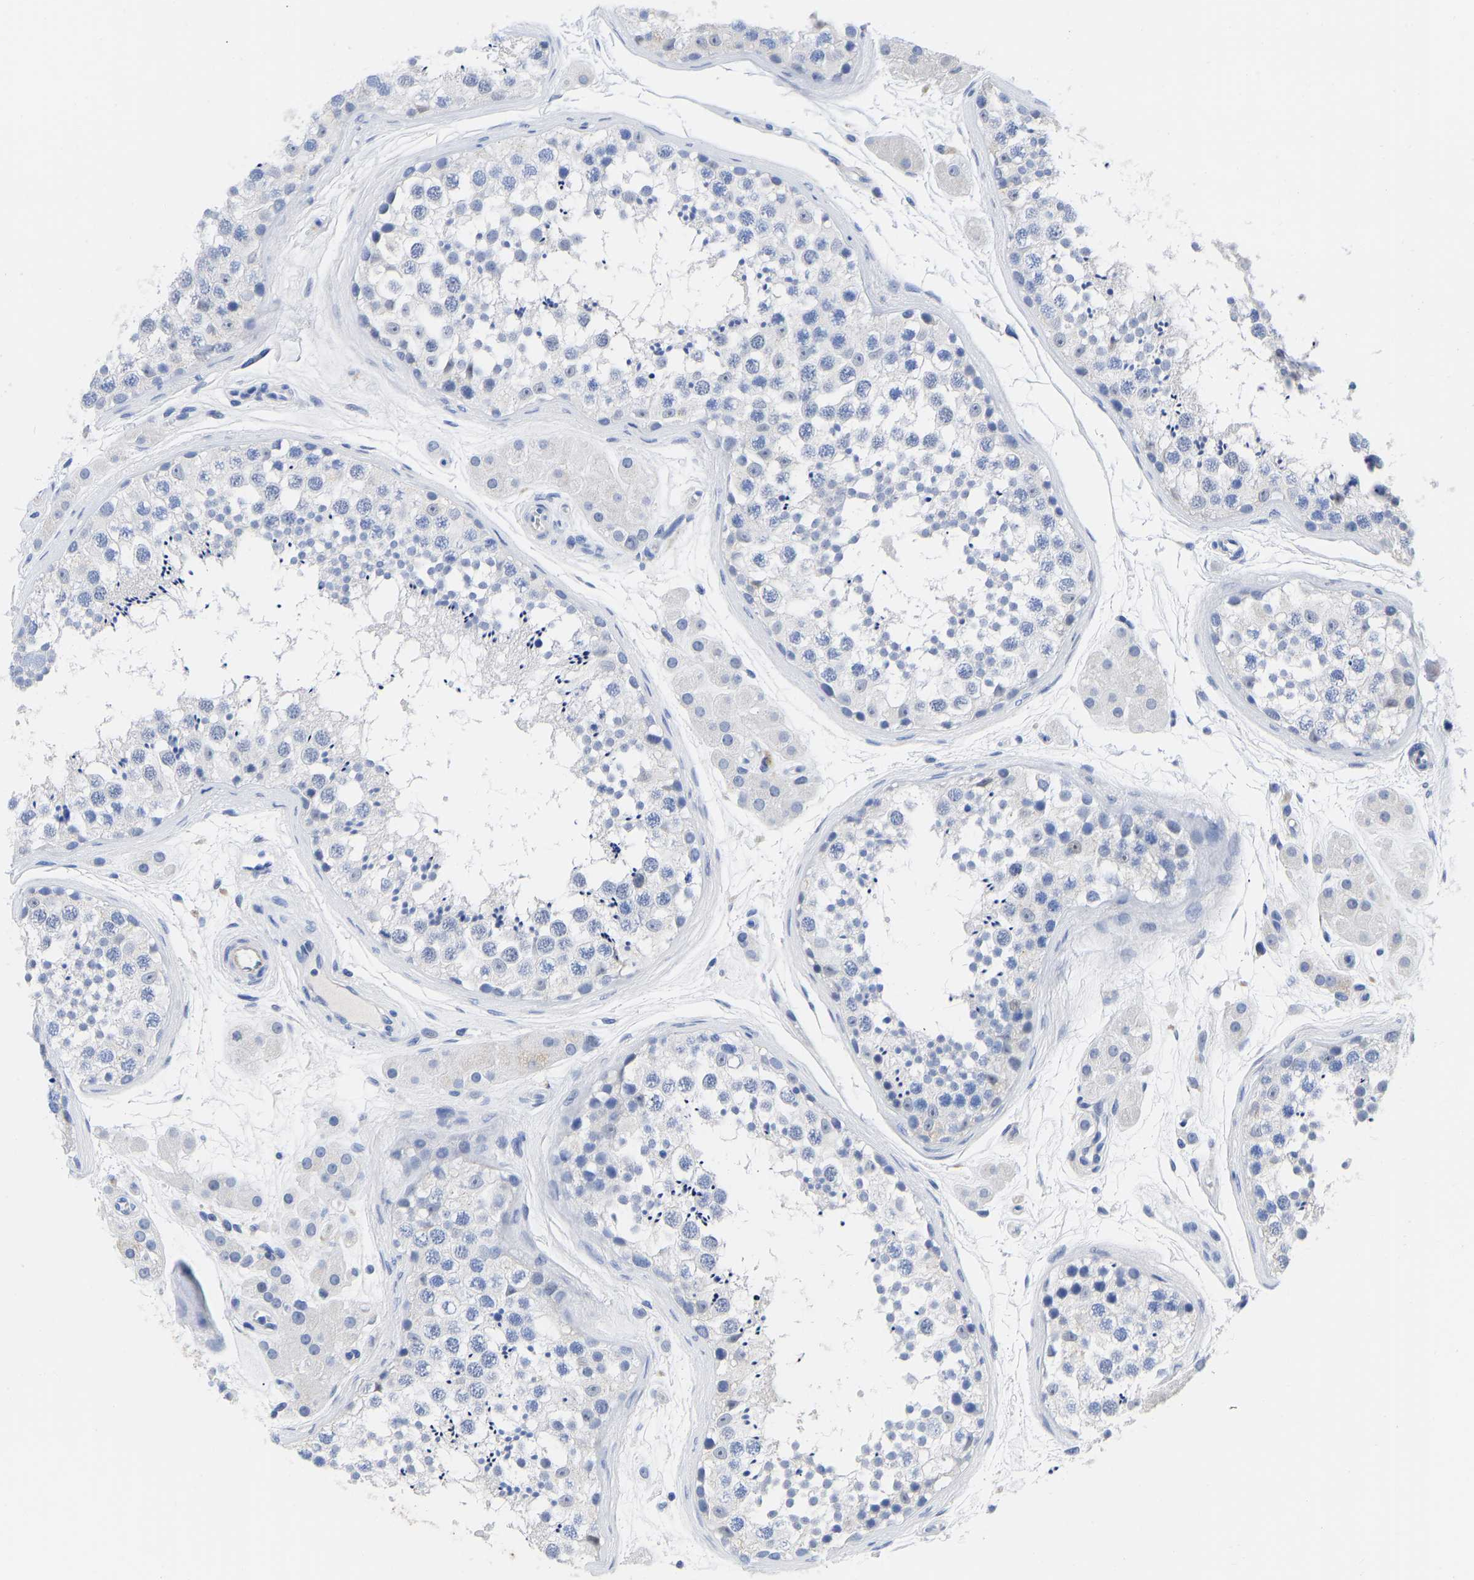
{"staining": {"intensity": "negative", "quantity": "none", "location": "none"}, "tissue": "testis", "cell_type": "Cells in seminiferous ducts", "image_type": "normal", "snomed": [{"axis": "morphology", "description": "Normal tissue, NOS"}, {"axis": "topography", "description": "Testis"}], "caption": "The immunohistochemistry photomicrograph has no significant staining in cells in seminiferous ducts of testis. The staining was performed using DAB to visualize the protein expression in brown, while the nuclei were stained in blue with hematoxylin (Magnification: 20x).", "gene": "GPA33", "patient": {"sex": "male", "age": 56}}